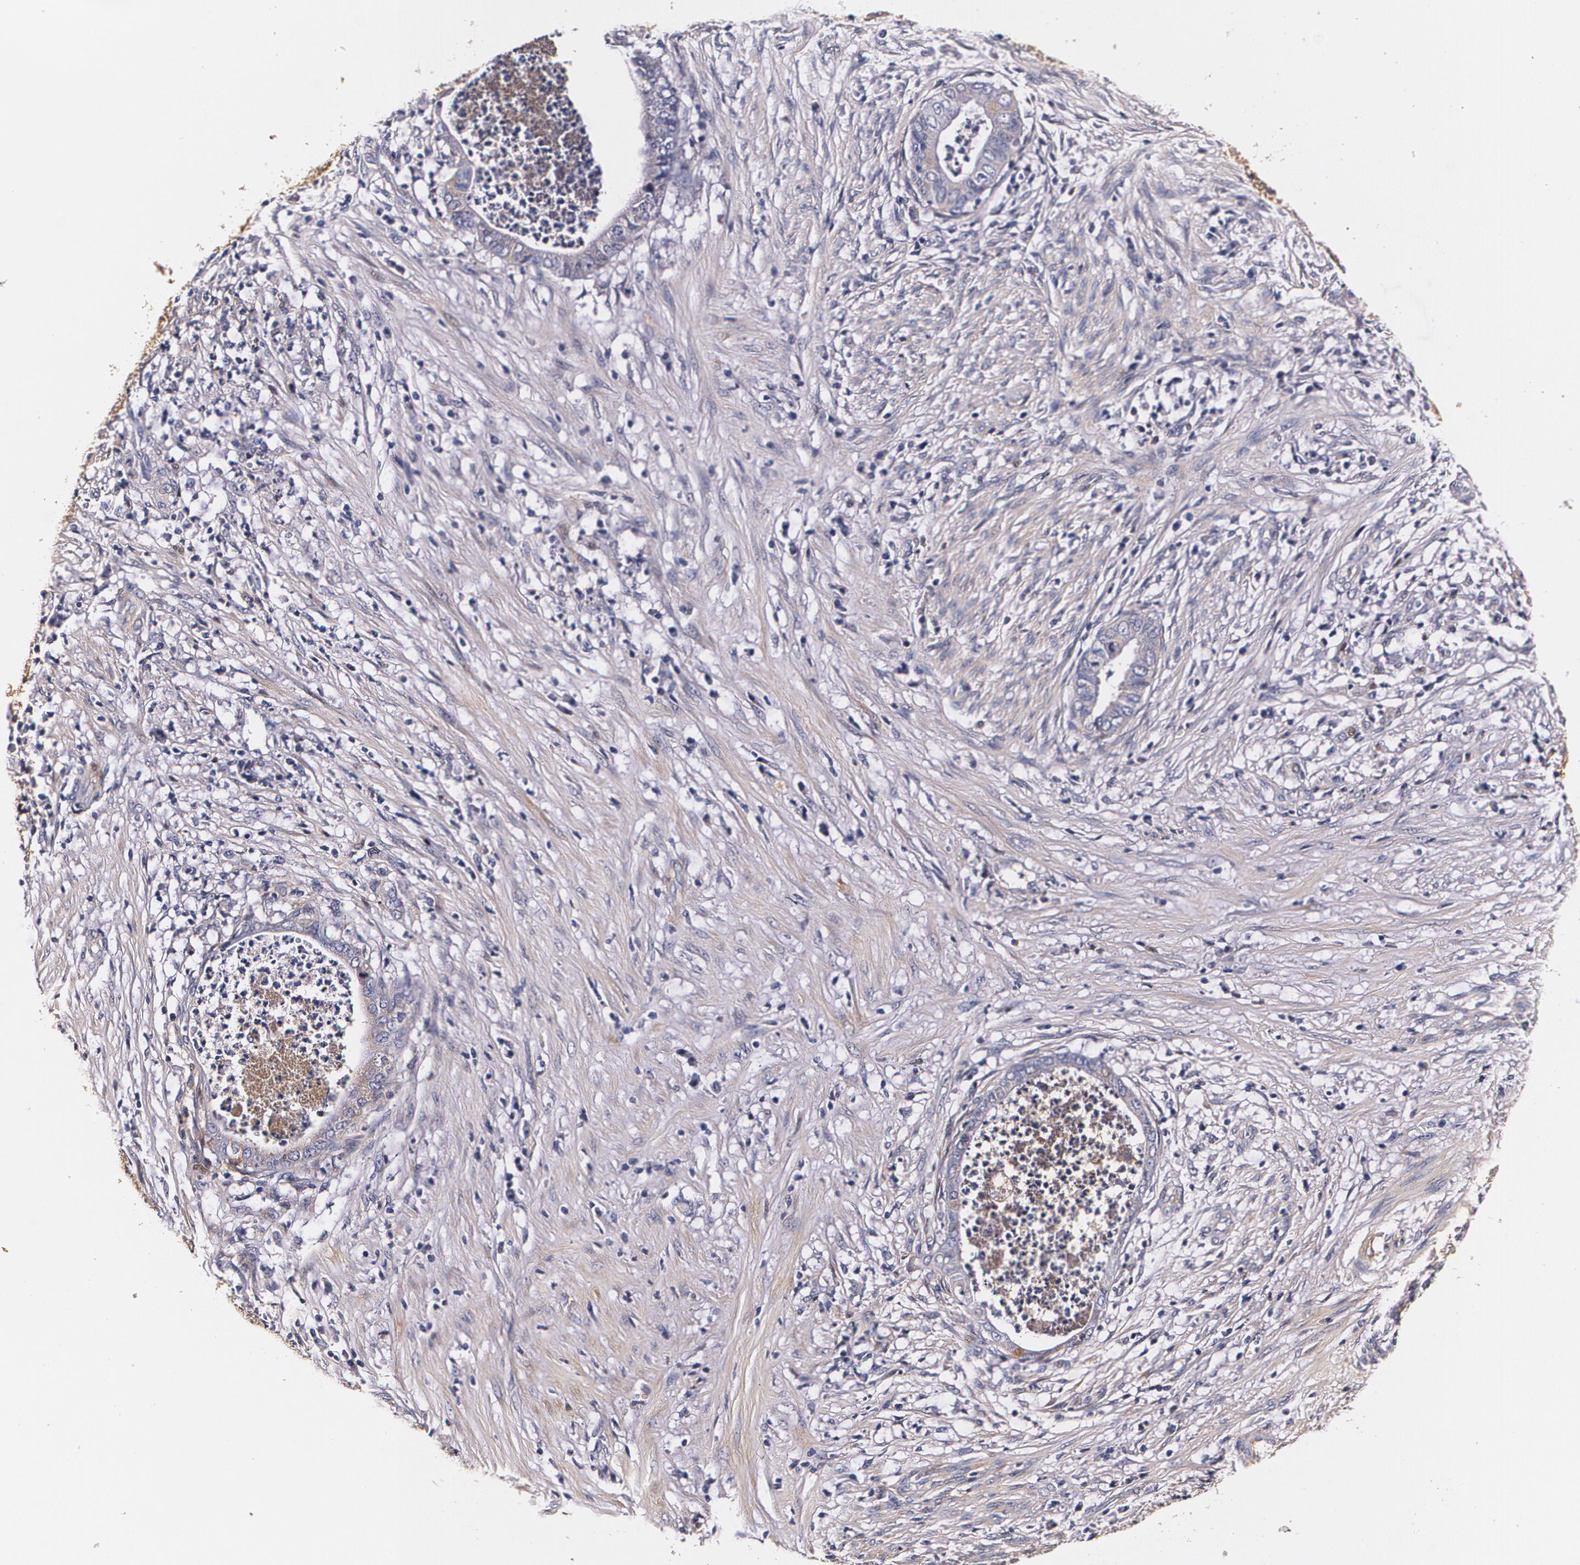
{"staining": {"intensity": "negative", "quantity": "none", "location": "none"}, "tissue": "endometrial cancer", "cell_type": "Tumor cells", "image_type": "cancer", "snomed": [{"axis": "morphology", "description": "Necrosis, NOS"}, {"axis": "morphology", "description": "Adenocarcinoma, NOS"}, {"axis": "topography", "description": "Endometrium"}], "caption": "A histopathology image of human endometrial adenocarcinoma is negative for staining in tumor cells.", "gene": "TTR", "patient": {"sex": "female", "age": 79}}